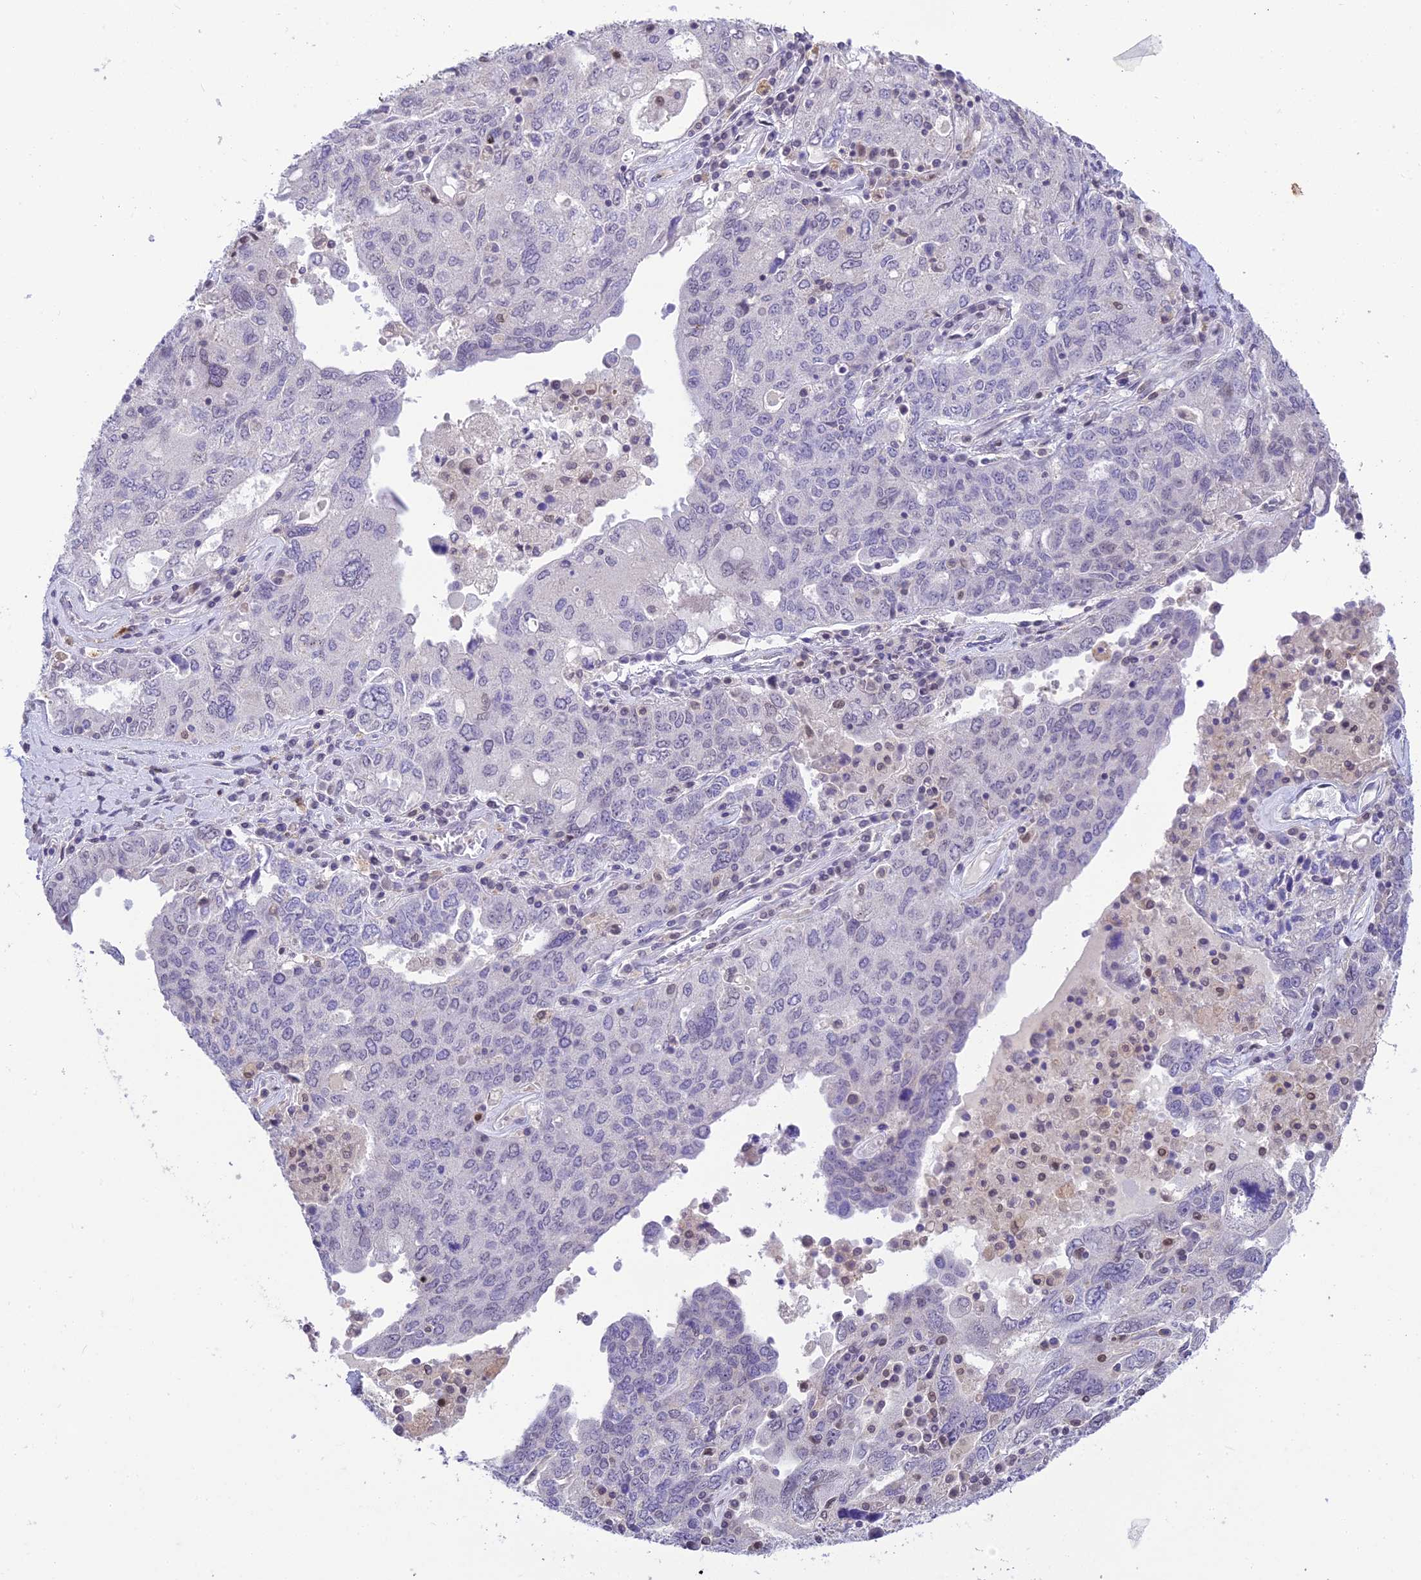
{"staining": {"intensity": "negative", "quantity": "none", "location": "none"}, "tissue": "ovarian cancer", "cell_type": "Tumor cells", "image_type": "cancer", "snomed": [{"axis": "morphology", "description": "Carcinoma, endometroid"}, {"axis": "topography", "description": "Ovary"}], "caption": "This is a photomicrograph of IHC staining of ovarian cancer (endometroid carcinoma), which shows no expression in tumor cells.", "gene": "BMT2", "patient": {"sex": "female", "age": 62}}